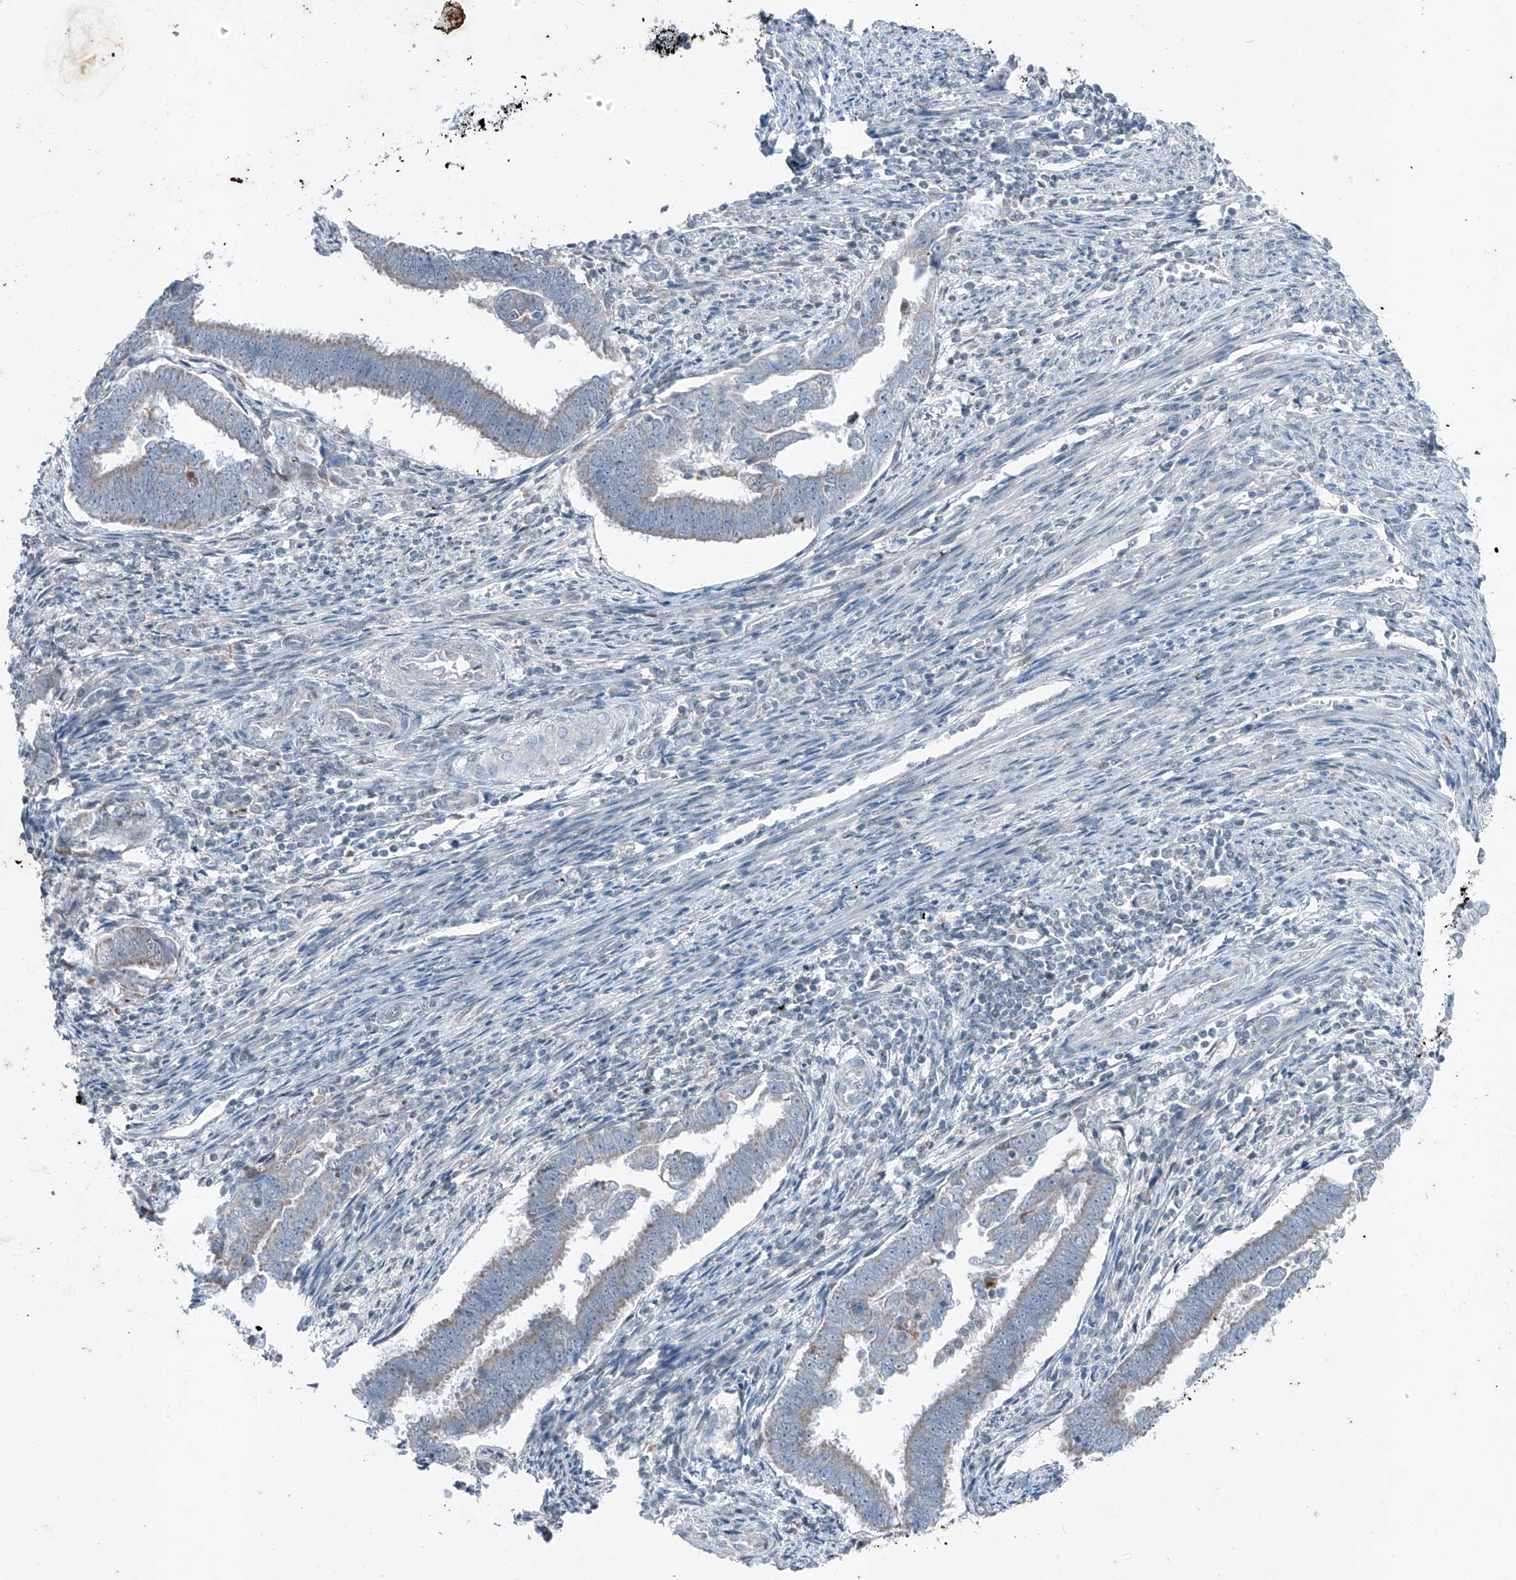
{"staining": {"intensity": "negative", "quantity": "none", "location": "none"}, "tissue": "endometrial cancer", "cell_type": "Tumor cells", "image_type": "cancer", "snomed": [{"axis": "morphology", "description": "Adenocarcinoma, NOS"}, {"axis": "topography", "description": "Endometrium"}], "caption": "High magnification brightfield microscopy of endometrial adenocarcinoma stained with DAB (brown) and counterstained with hematoxylin (blue): tumor cells show no significant positivity.", "gene": "DYRK1B", "patient": {"sex": "female", "age": 75}}